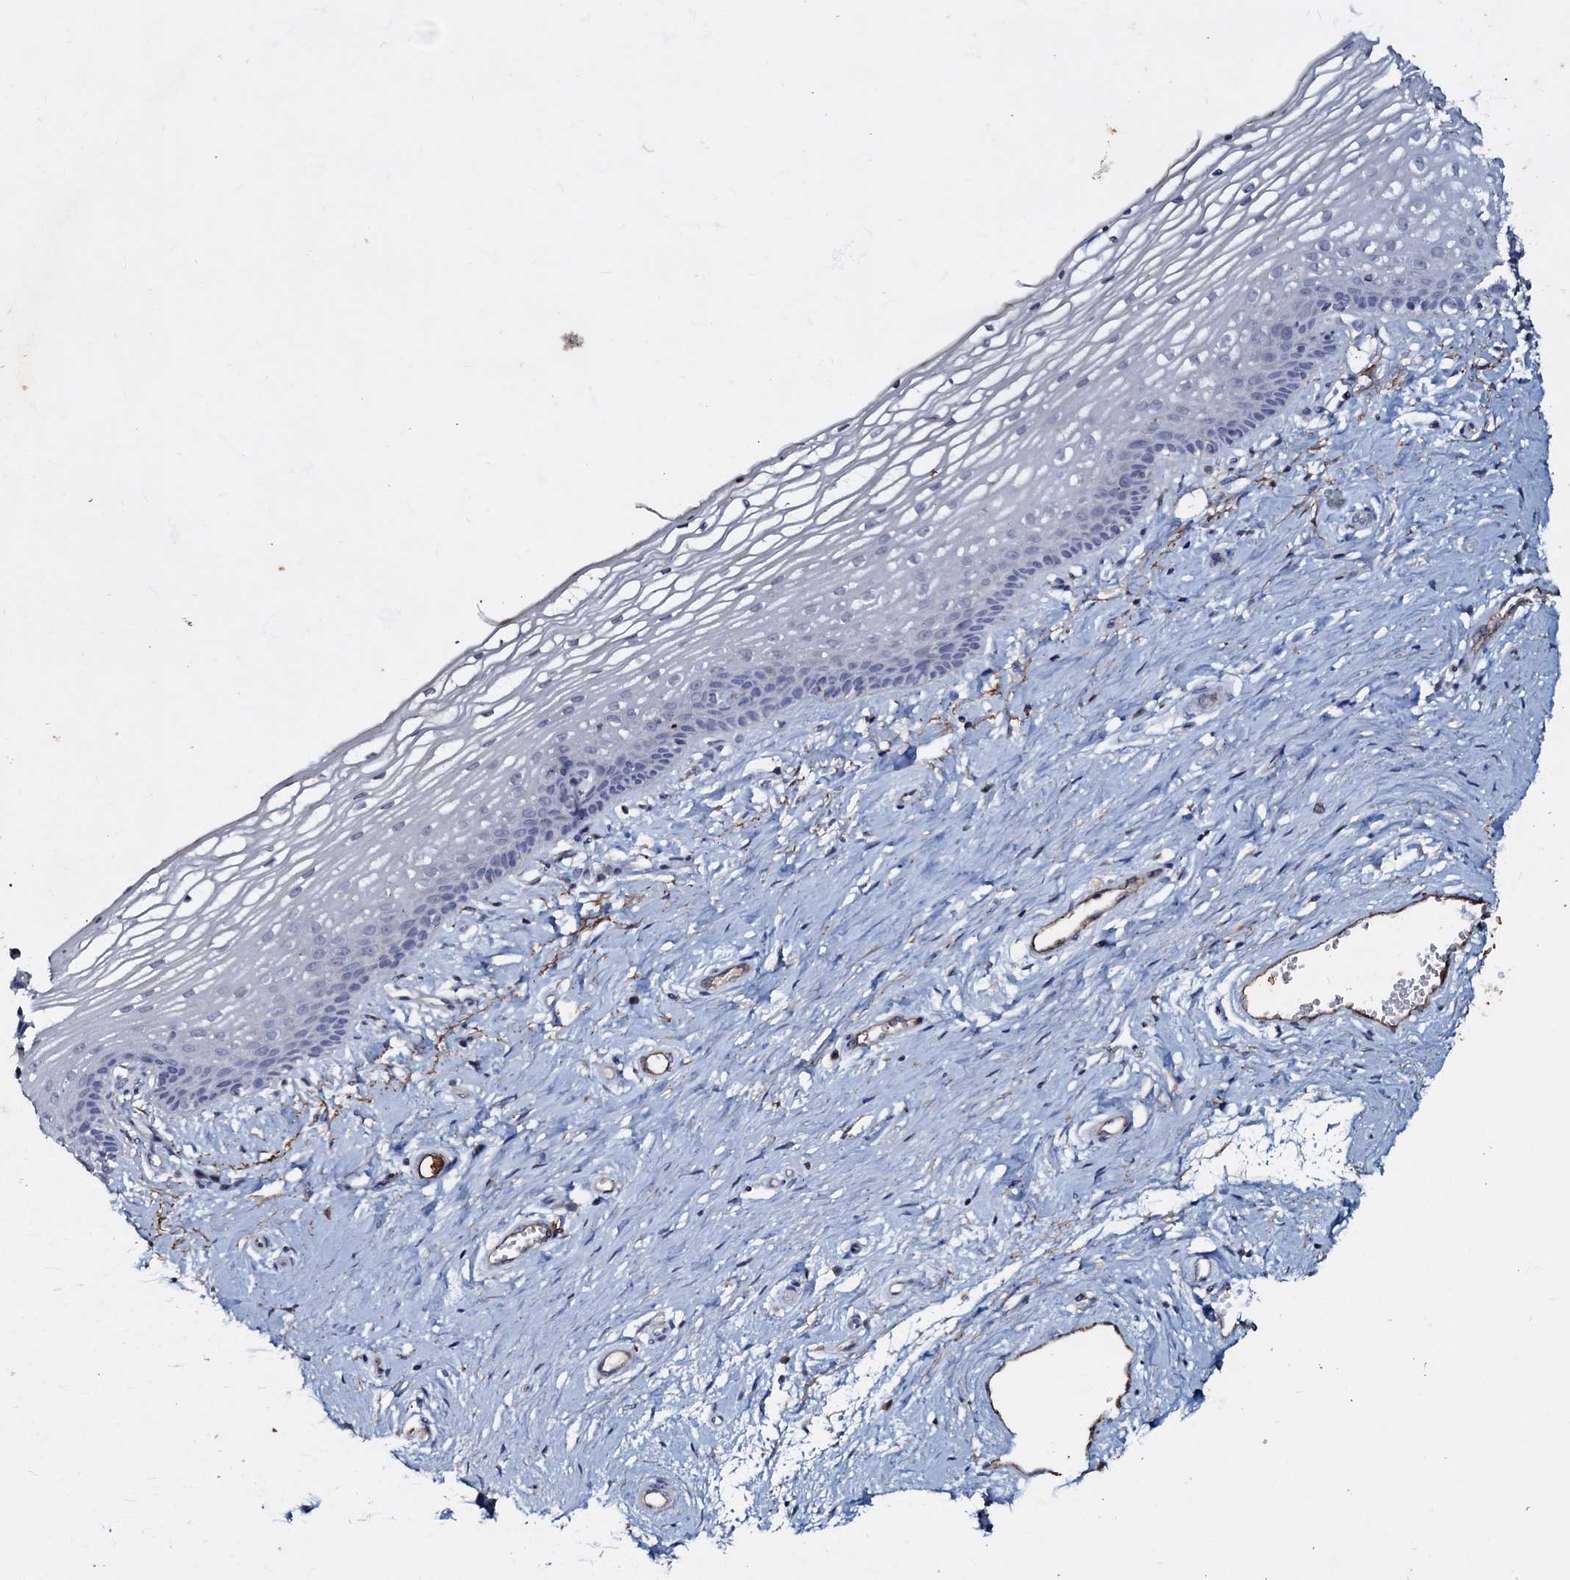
{"staining": {"intensity": "negative", "quantity": "none", "location": "none"}, "tissue": "vagina", "cell_type": "Squamous epithelial cells", "image_type": "normal", "snomed": [{"axis": "morphology", "description": "Normal tissue, NOS"}, {"axis": "topography", "description": "Vagina"}], "caption": "An immunohistochemistry (IHC) histopathology image of benign vagina is shown. There is no staining in squamous epithelial cells of vagina. (Immunohistochemistry (ihc), brightfield microscopy, high magnification).", "gene": "MANSC4", "patient": {"sex": "female", "age": 46}}